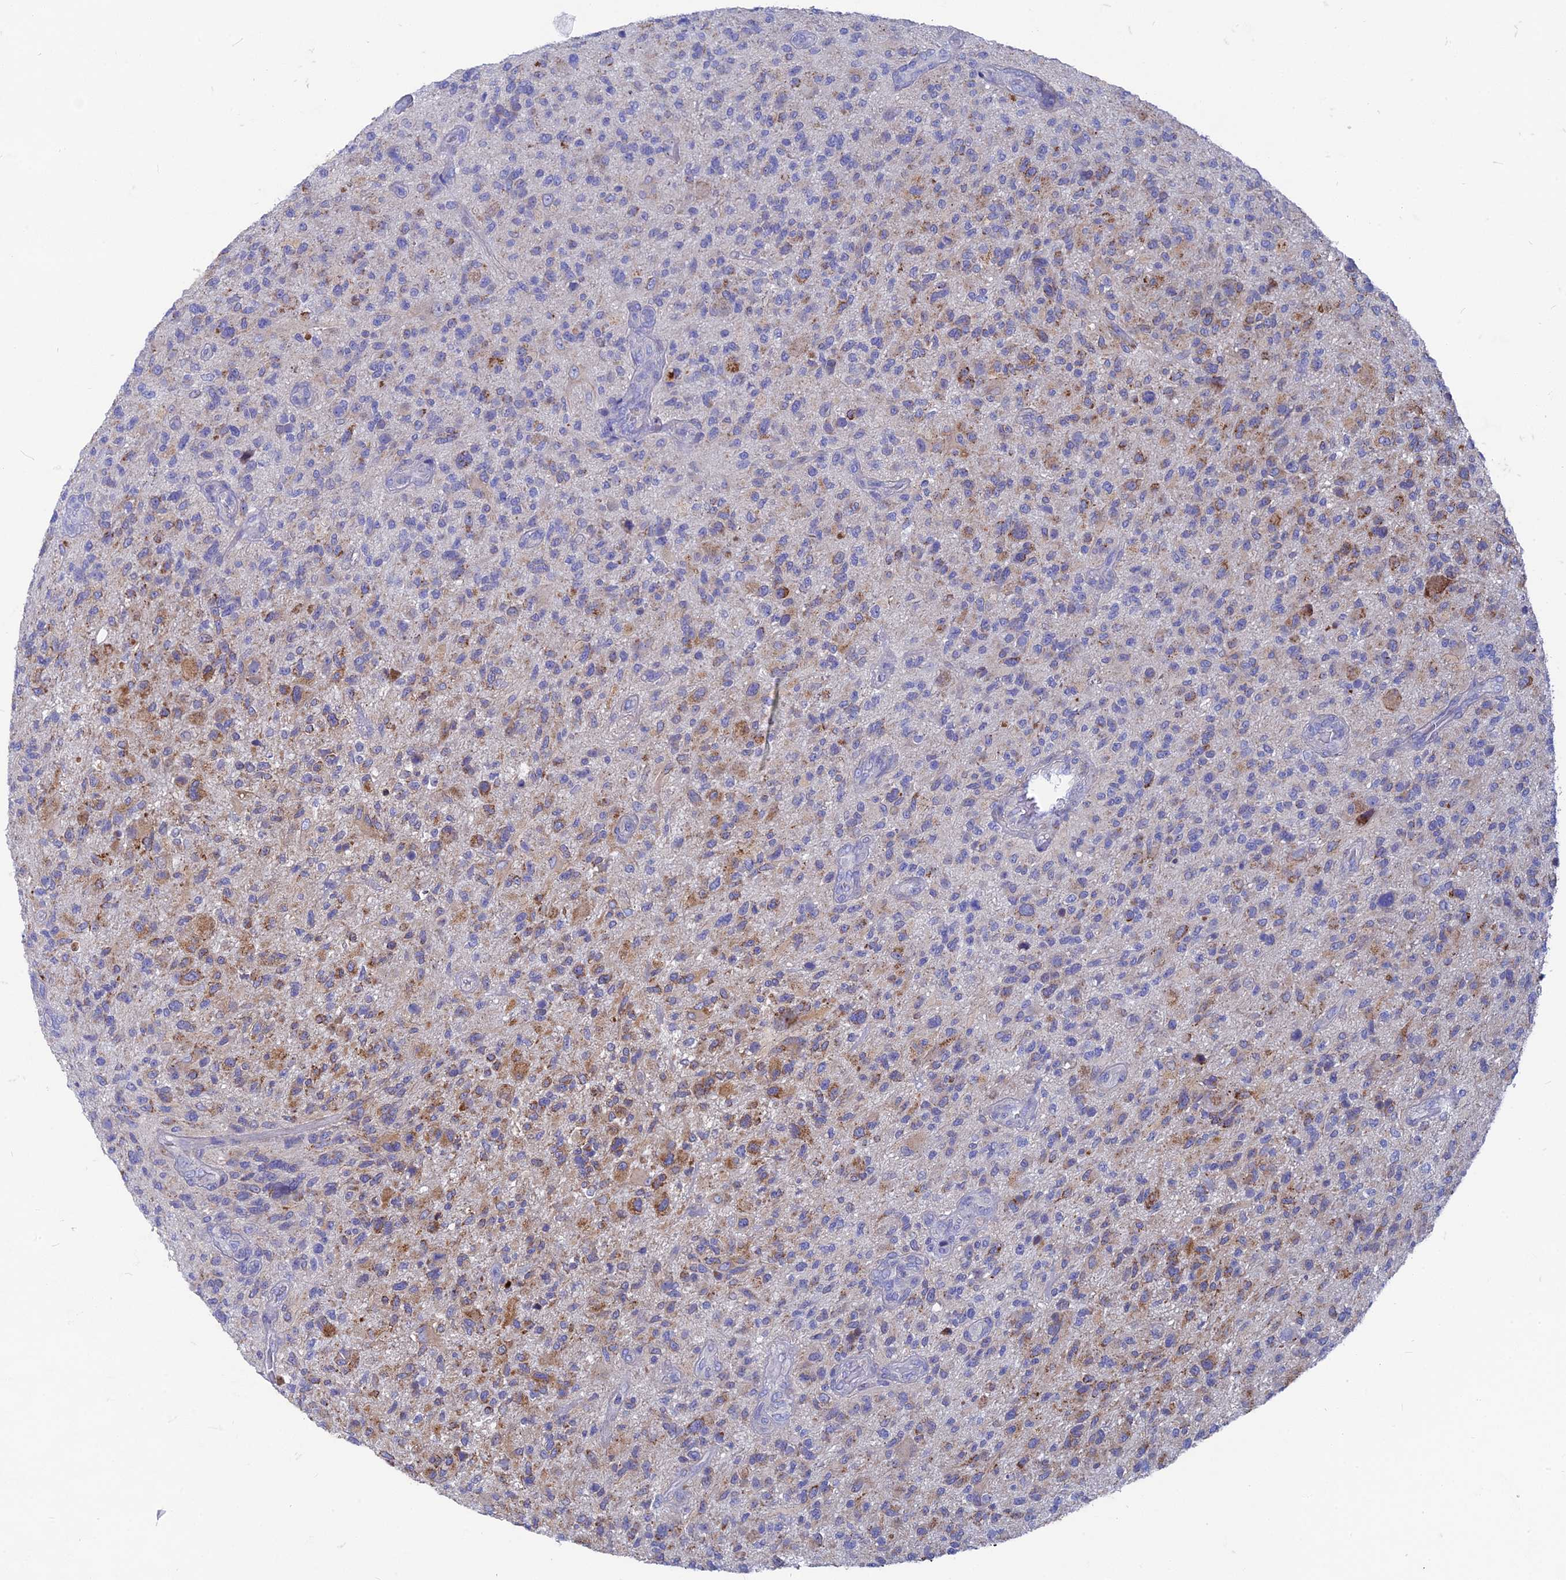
{"staining": {"intensity": "moderate", "quantity": "<25%", "location": "cytoplasmic/membranous"}, "tissue": "glioma", "cell_type": "Tumor cells", "image_type": "cancer", "snomed": [{"axis": "morphology", "description": "Glioma, malignant, High grade"}, {"axis": "topography", "description": "Brain"}], "caption": "An IHC micrograph of tumor tissue is shown. Protein staining in brown highlights moderate cytoplasmic/membranous positivity in high-grade glioma (malignant) within tumor cells.", "gene": "AK4", "patient": {"sex": "male", "age": 47}}